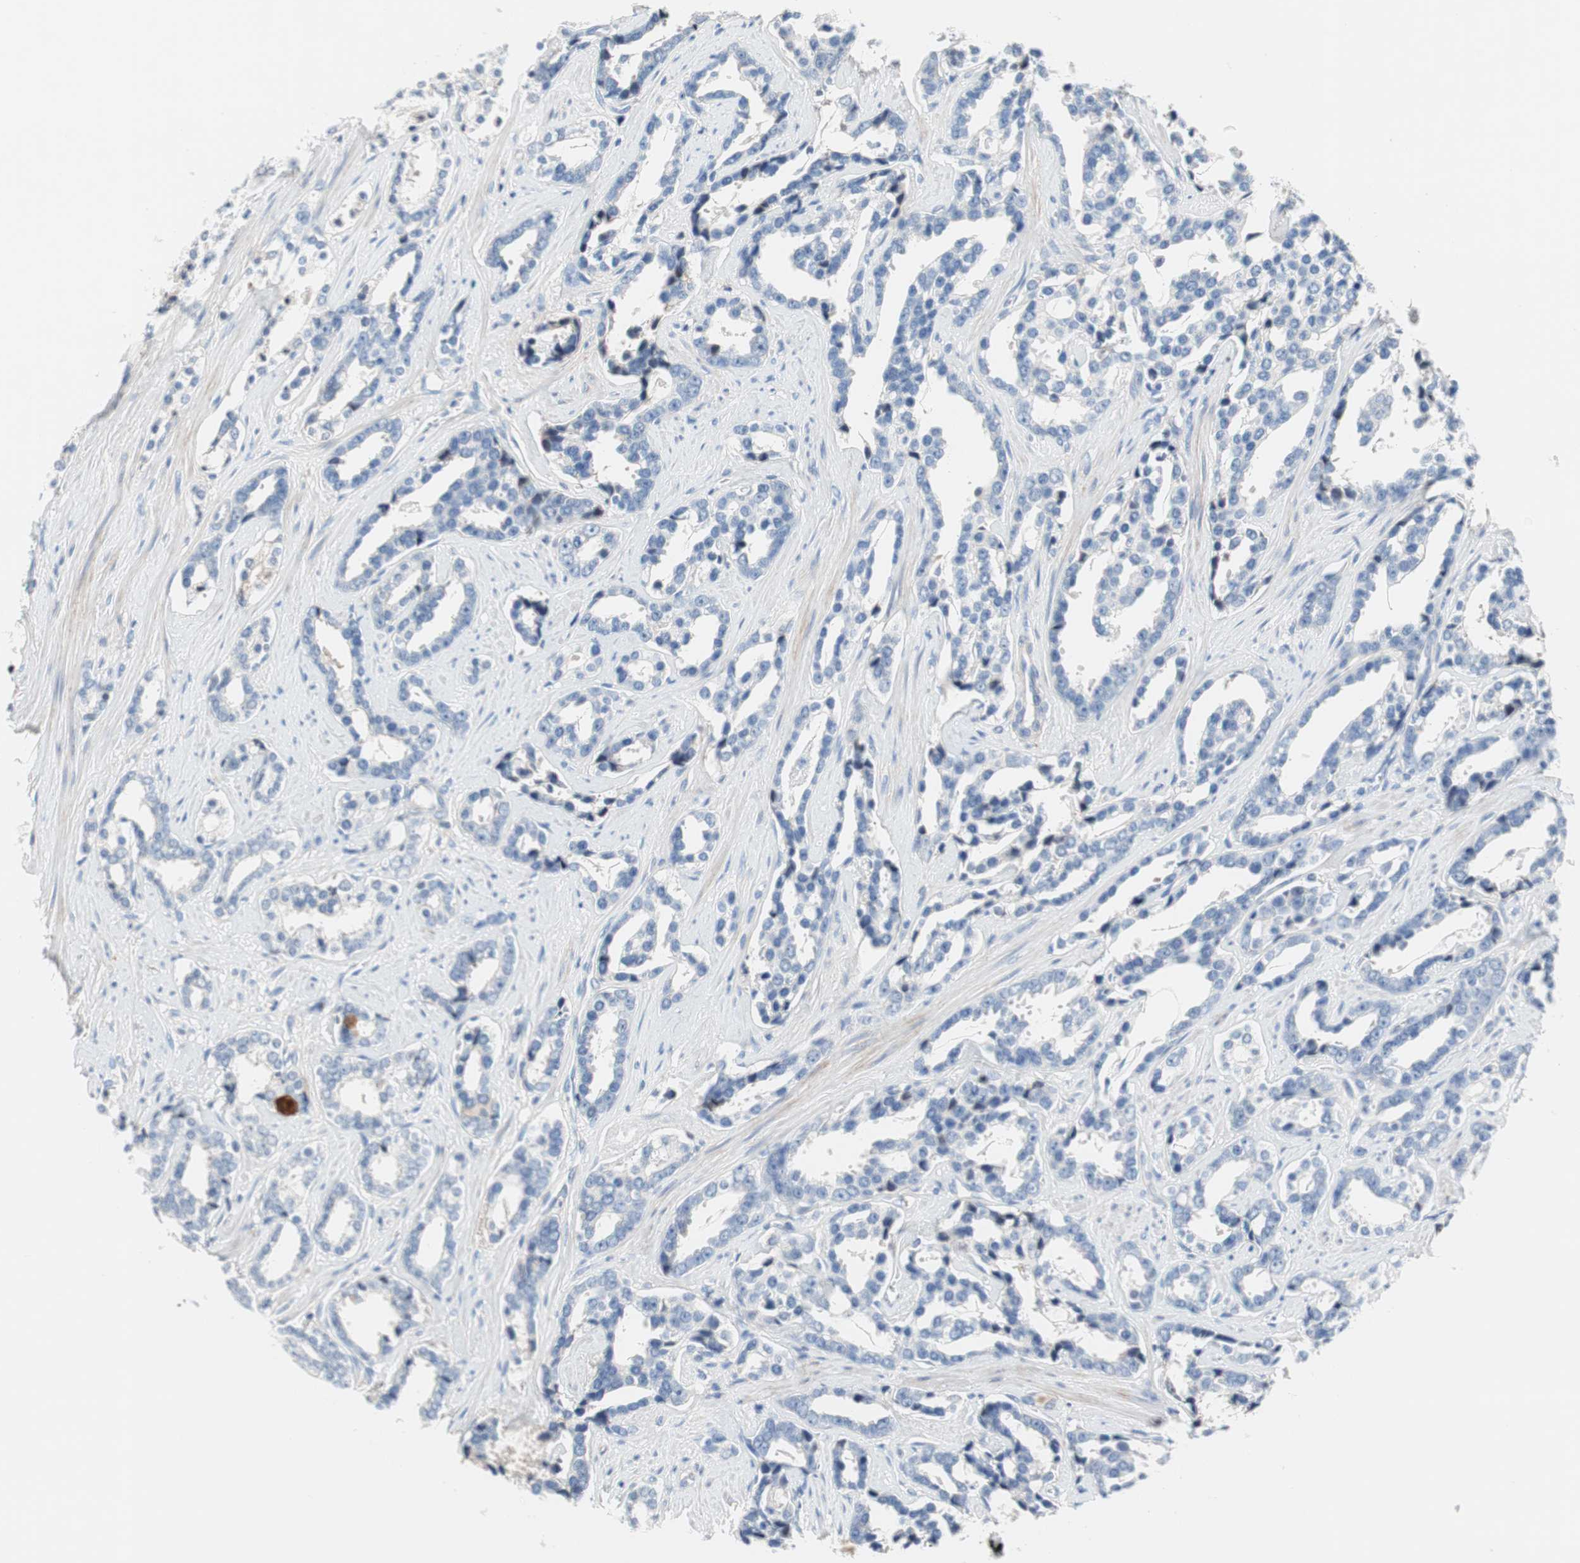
{"staining": {"intensity": "negative", "quantity": "none", "location": "none"}, "tissue": "prostate cancer", "cell_type": "Tumor cells", "image_type": "cancer", "snomed": [{"axis": "morphology", "description": "Adenocarcinoma, High grade"}, {"axis": "topography", "description": "Prostate"}], "caption": "High power microscopy image of an immunohistochemistry histopathology image of prostate cancer (adenocarcinoma (high-grade)), revealing no significant expression in tumor cells.", "gene": "RBP4", "patient": {"sex": "male", "age": 67}}